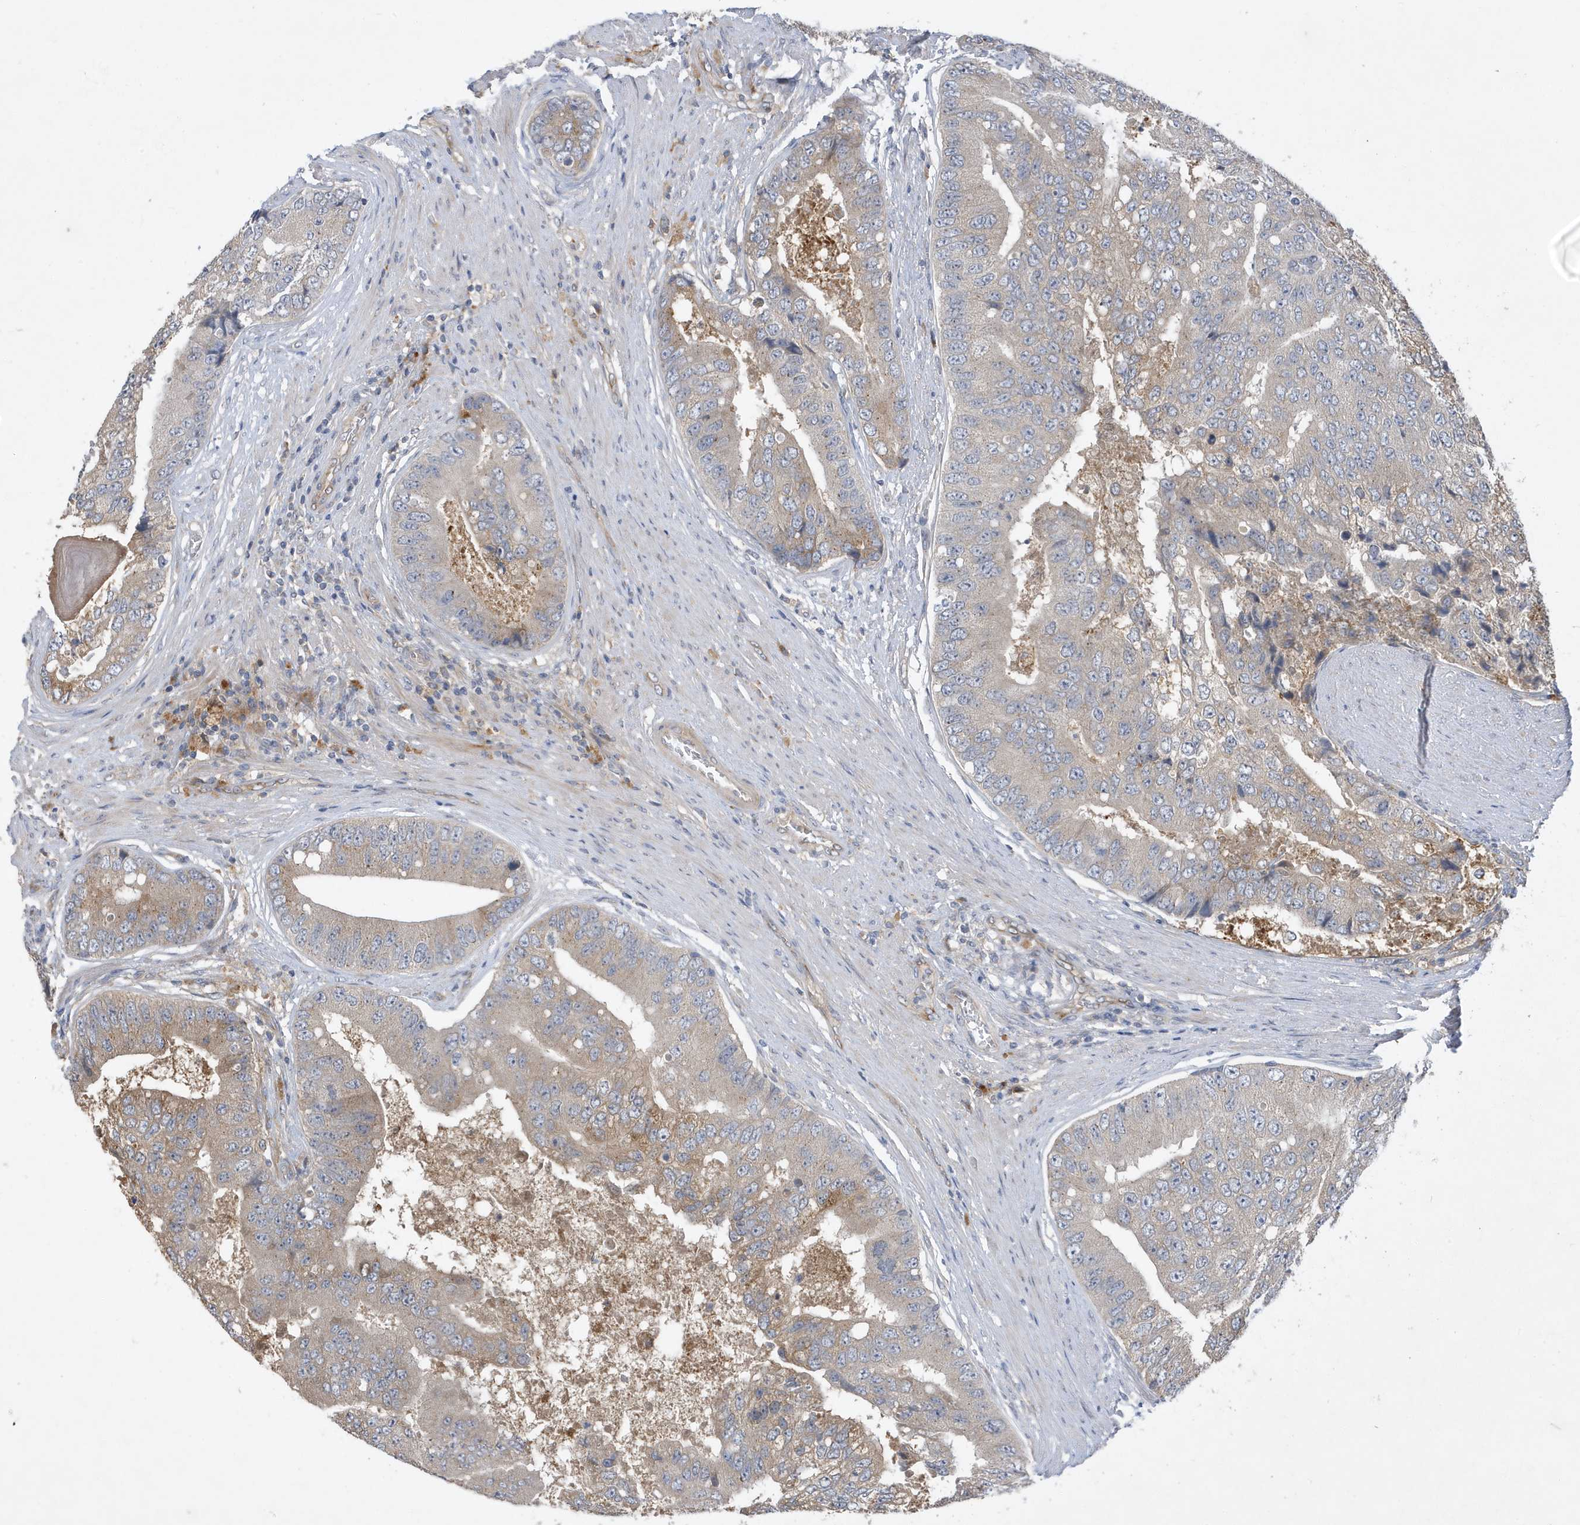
{"staining": {"intensity": "weak", "quantity": "<25%", "location": "cytoplasmic/membranous"}, "tissue": "prostate cancer", "cell_type": "Tumor cells", "image_type": "cancer", "snomed": [{"axis": "morphology", "description": "Adenocarcinoma, High grade"}, {"axis": "topography", "description": "Prostate"}], "caption": "Adenocarcinoma (high-grade) (prostate) was stained to show a protein in brown. There is no significant positivity in tumor cells.", "gene": "LAPTM4A", "patient": {"sex": "male", "age": 70}}